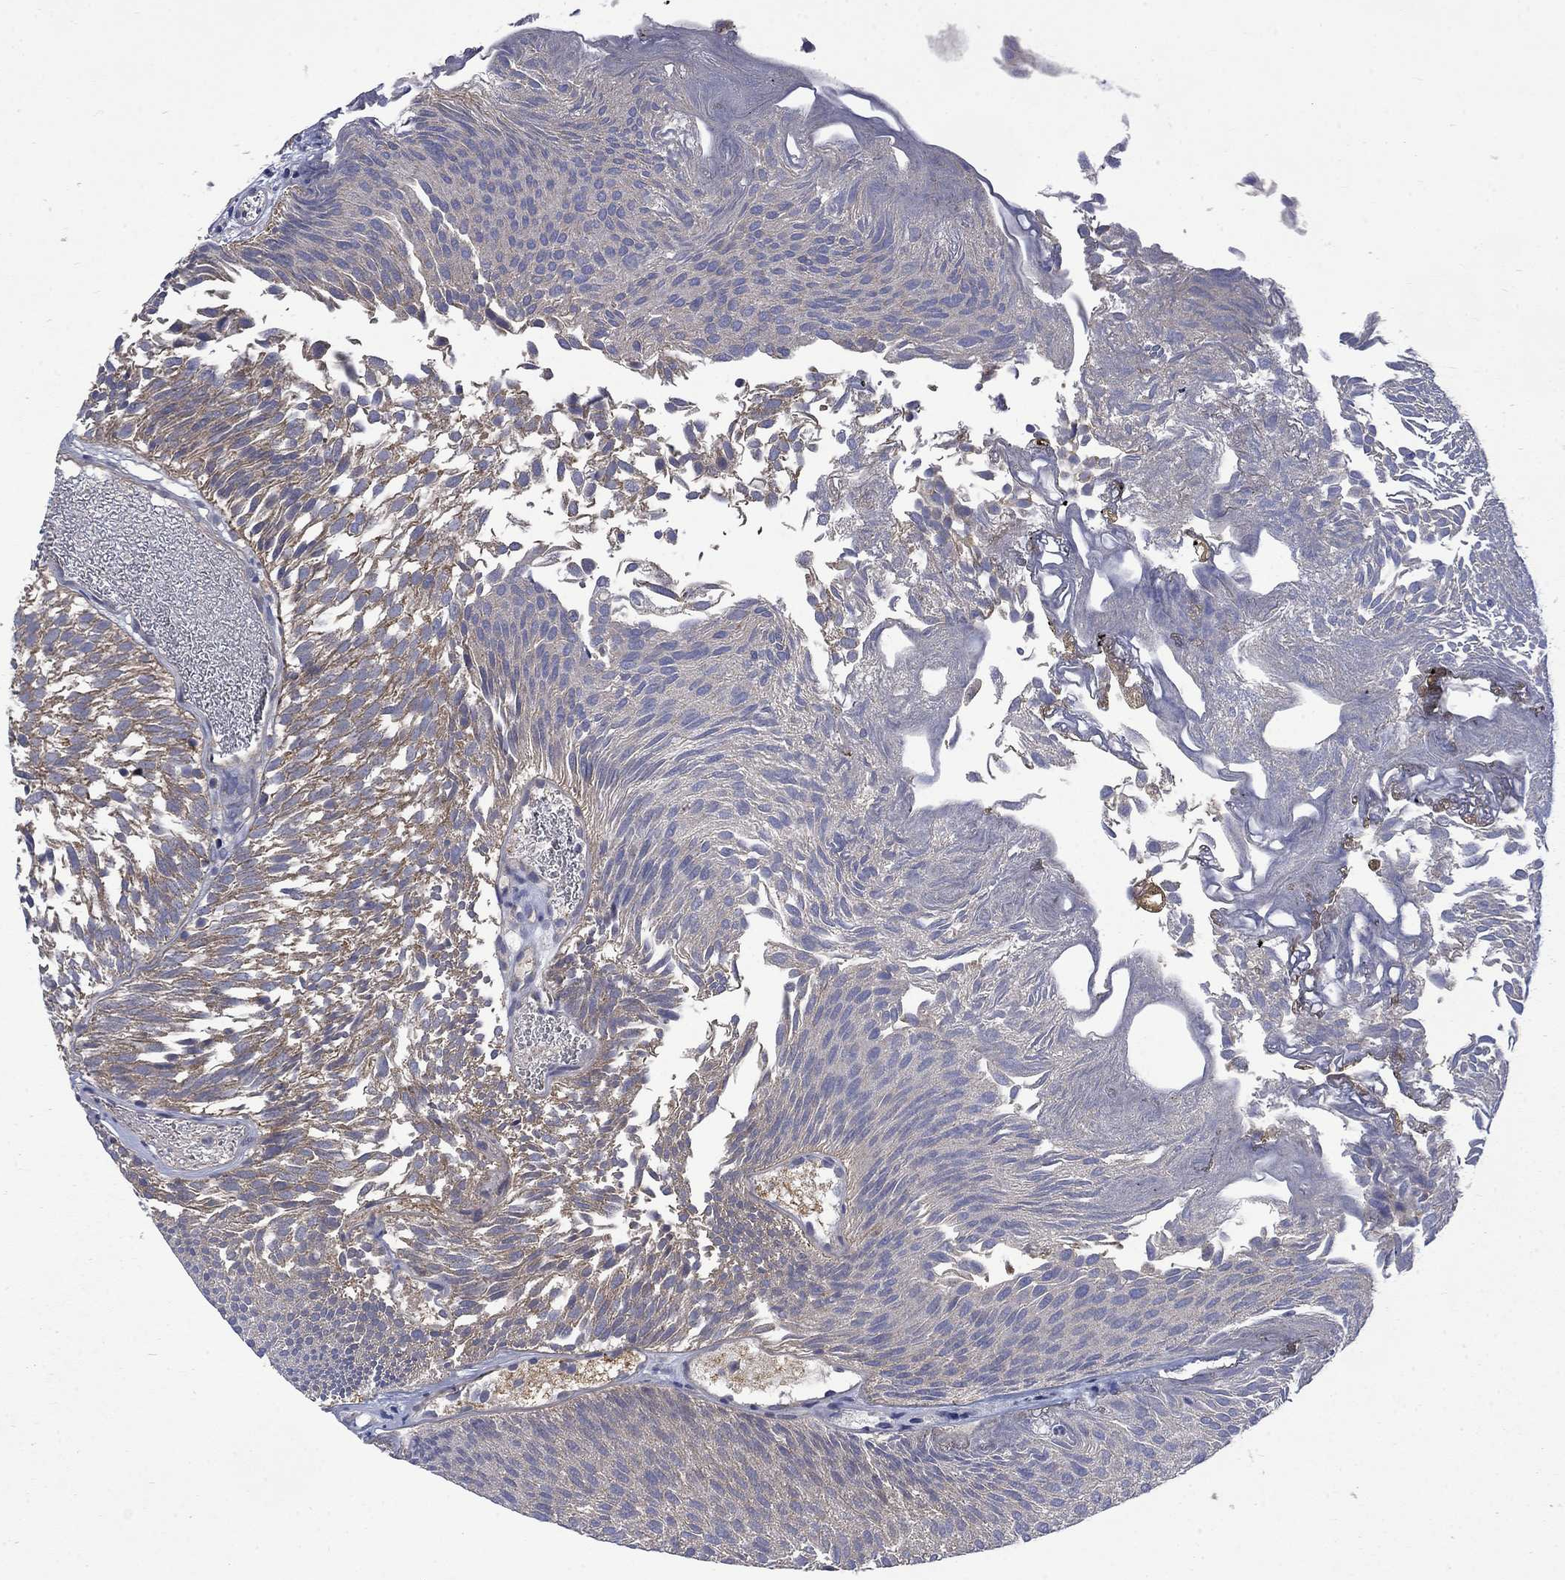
{"staining": {"intensity": "moderate", "quantity": "25%-75%", "location": "cytoplasmic/membranous"}, "tissue": "urothelial cancer", "cell_type": "Tumor cells", "image_type": "cancer", "snomed": [{"axis": "morphology", "description": "Urothelial carcinoma, Low grade"}, {"axis": "topography", "description": "Urinary bladder"}], "caption": "Protein staining shows moderate cytoplasmic/membranous expression in approximately 25%-75% of tumor cells in urothelial cancer. (DAB (3,3'-diaminobenzidine) = brown stain, brightfield microscopy at high magnification).", "gene": "HSPA12A", "patient": {"sex": "male", "age": 52}}